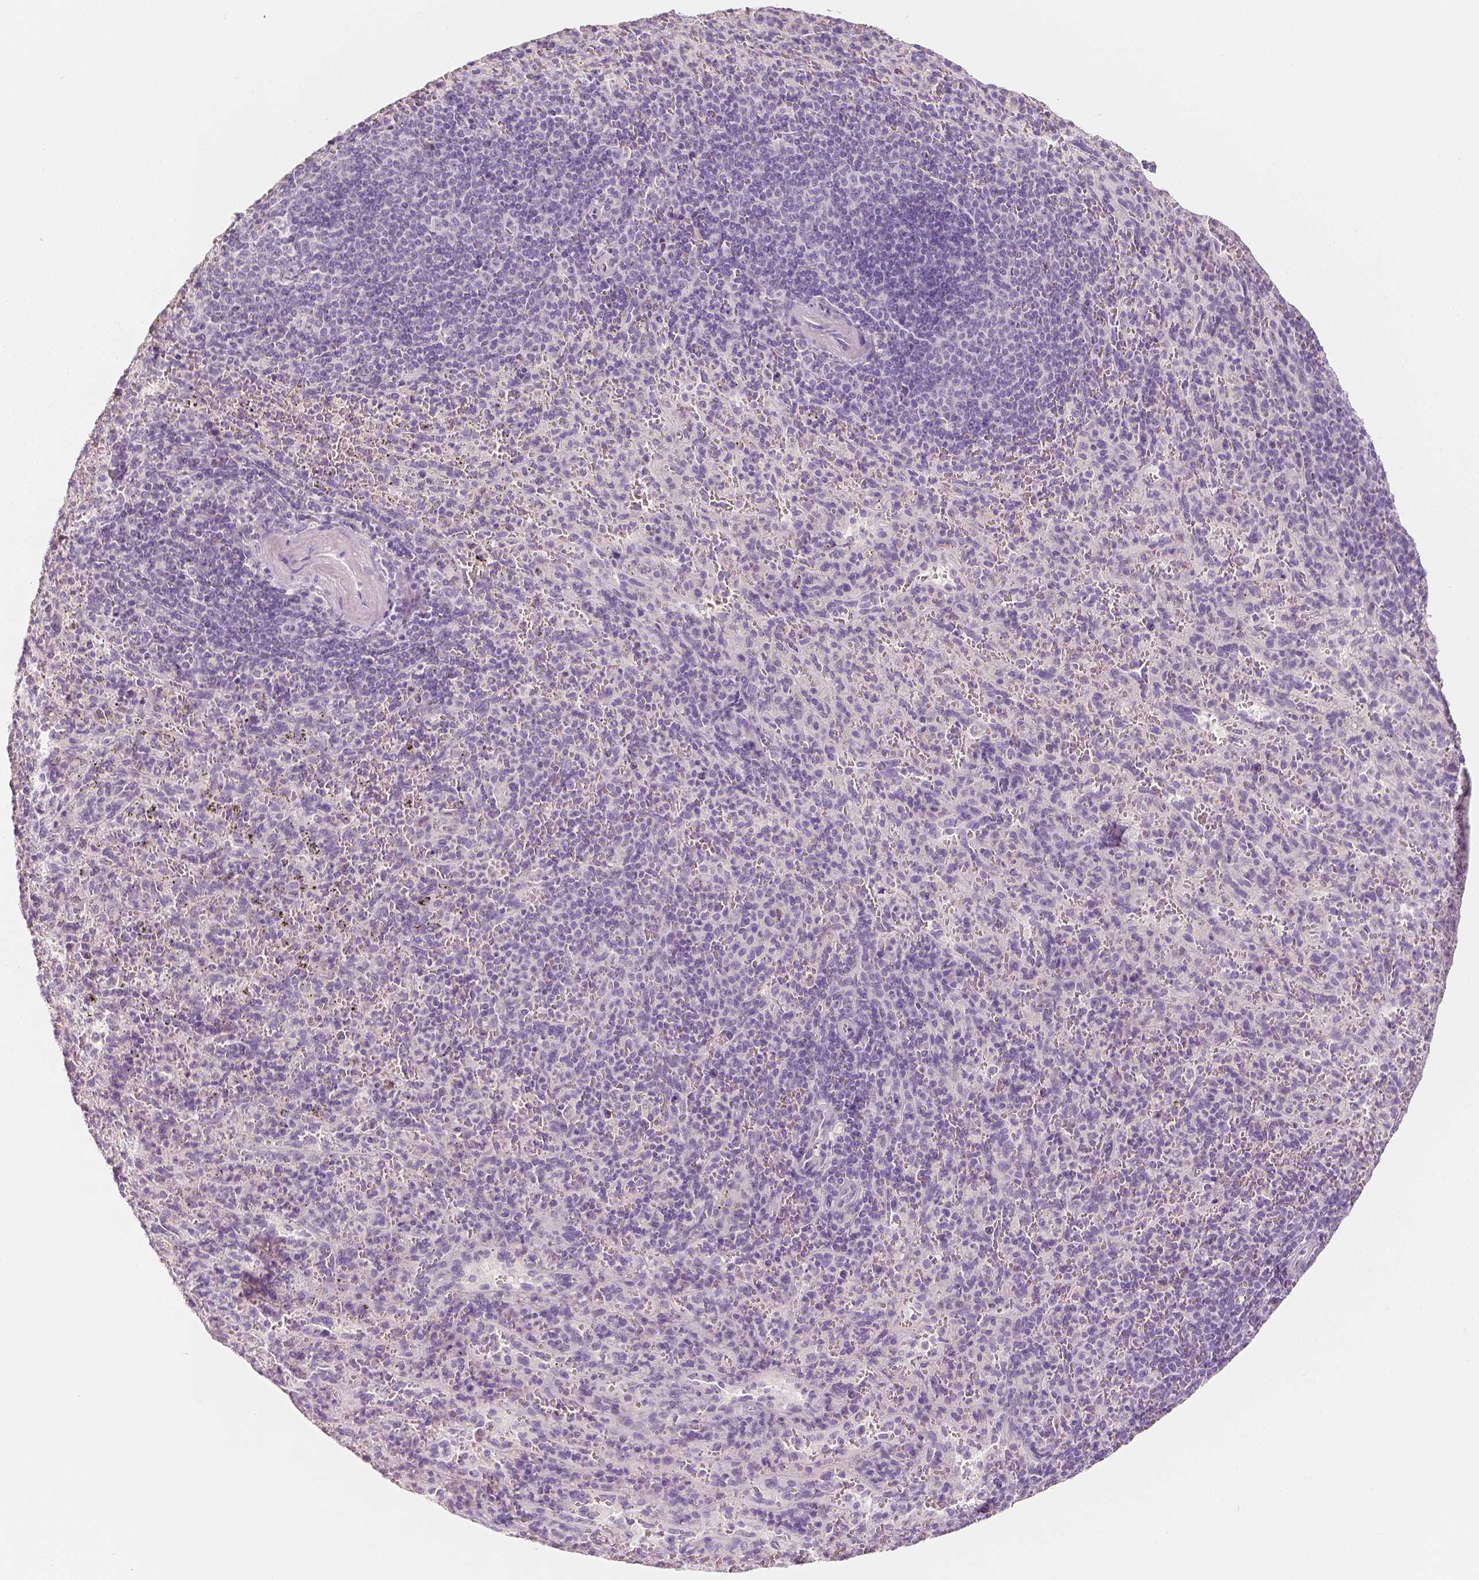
{"staining": {"intensity": "negative", "quantity": "none", "location": "none"}, "tissue": "spleen", "cell_type": "Cells in red pulp", "image_type": "normal", "snomed": [{"axis": "morphology", "description": "Normal tissue, NOS"}, {"axis": "topography", "description": "Spleen"}], "caption": "DAB immunohistochemical staining of benign human spleen displays no significant staining in cells in red pulp. (Brightfield microscopy of DAB IHC at high magnification).", "gene": "NECAB2", "patient": {"sex": "male", "age": 57}}